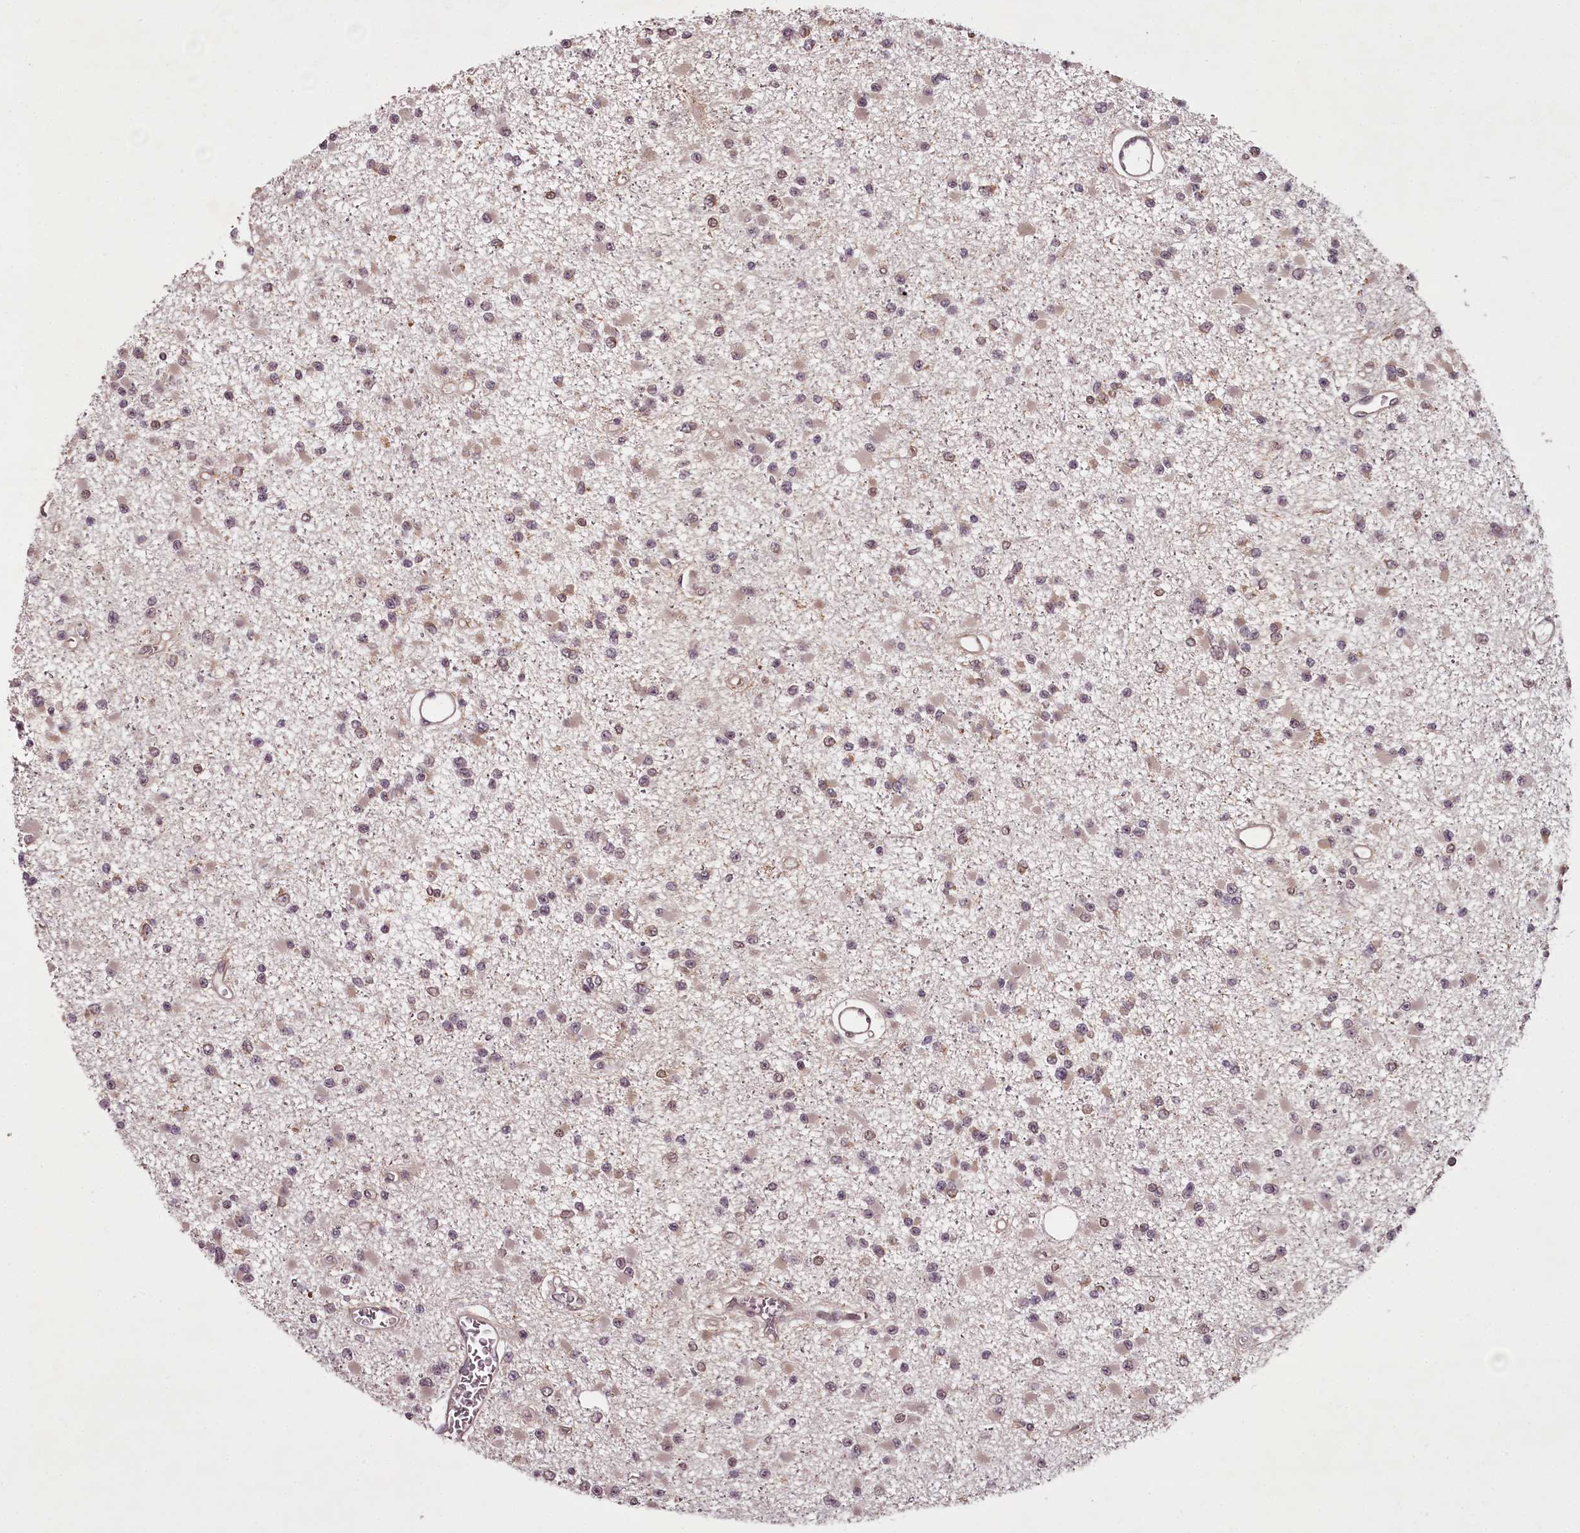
{"staining": {"intensity": "weak", "quantity": "25%-75%", "location": "nuclear"}, "tissue": "glioma", "cell_type": "Tumor cells", "image_type": "cancer", "snomed": [{"axis": "morphology", "description": "Glioma, malignant, Low grade"}, {"axis": "topography", "description": "Brain"}], "caption": "Malignant glioma (low-grade) was stained to show a protein in brown. There is low levels of weak nuclear positivity in approximately 25%-75% of tumor cells.", "gene": "CCDC92", "patient": {"sex": "female", "age": 22}}